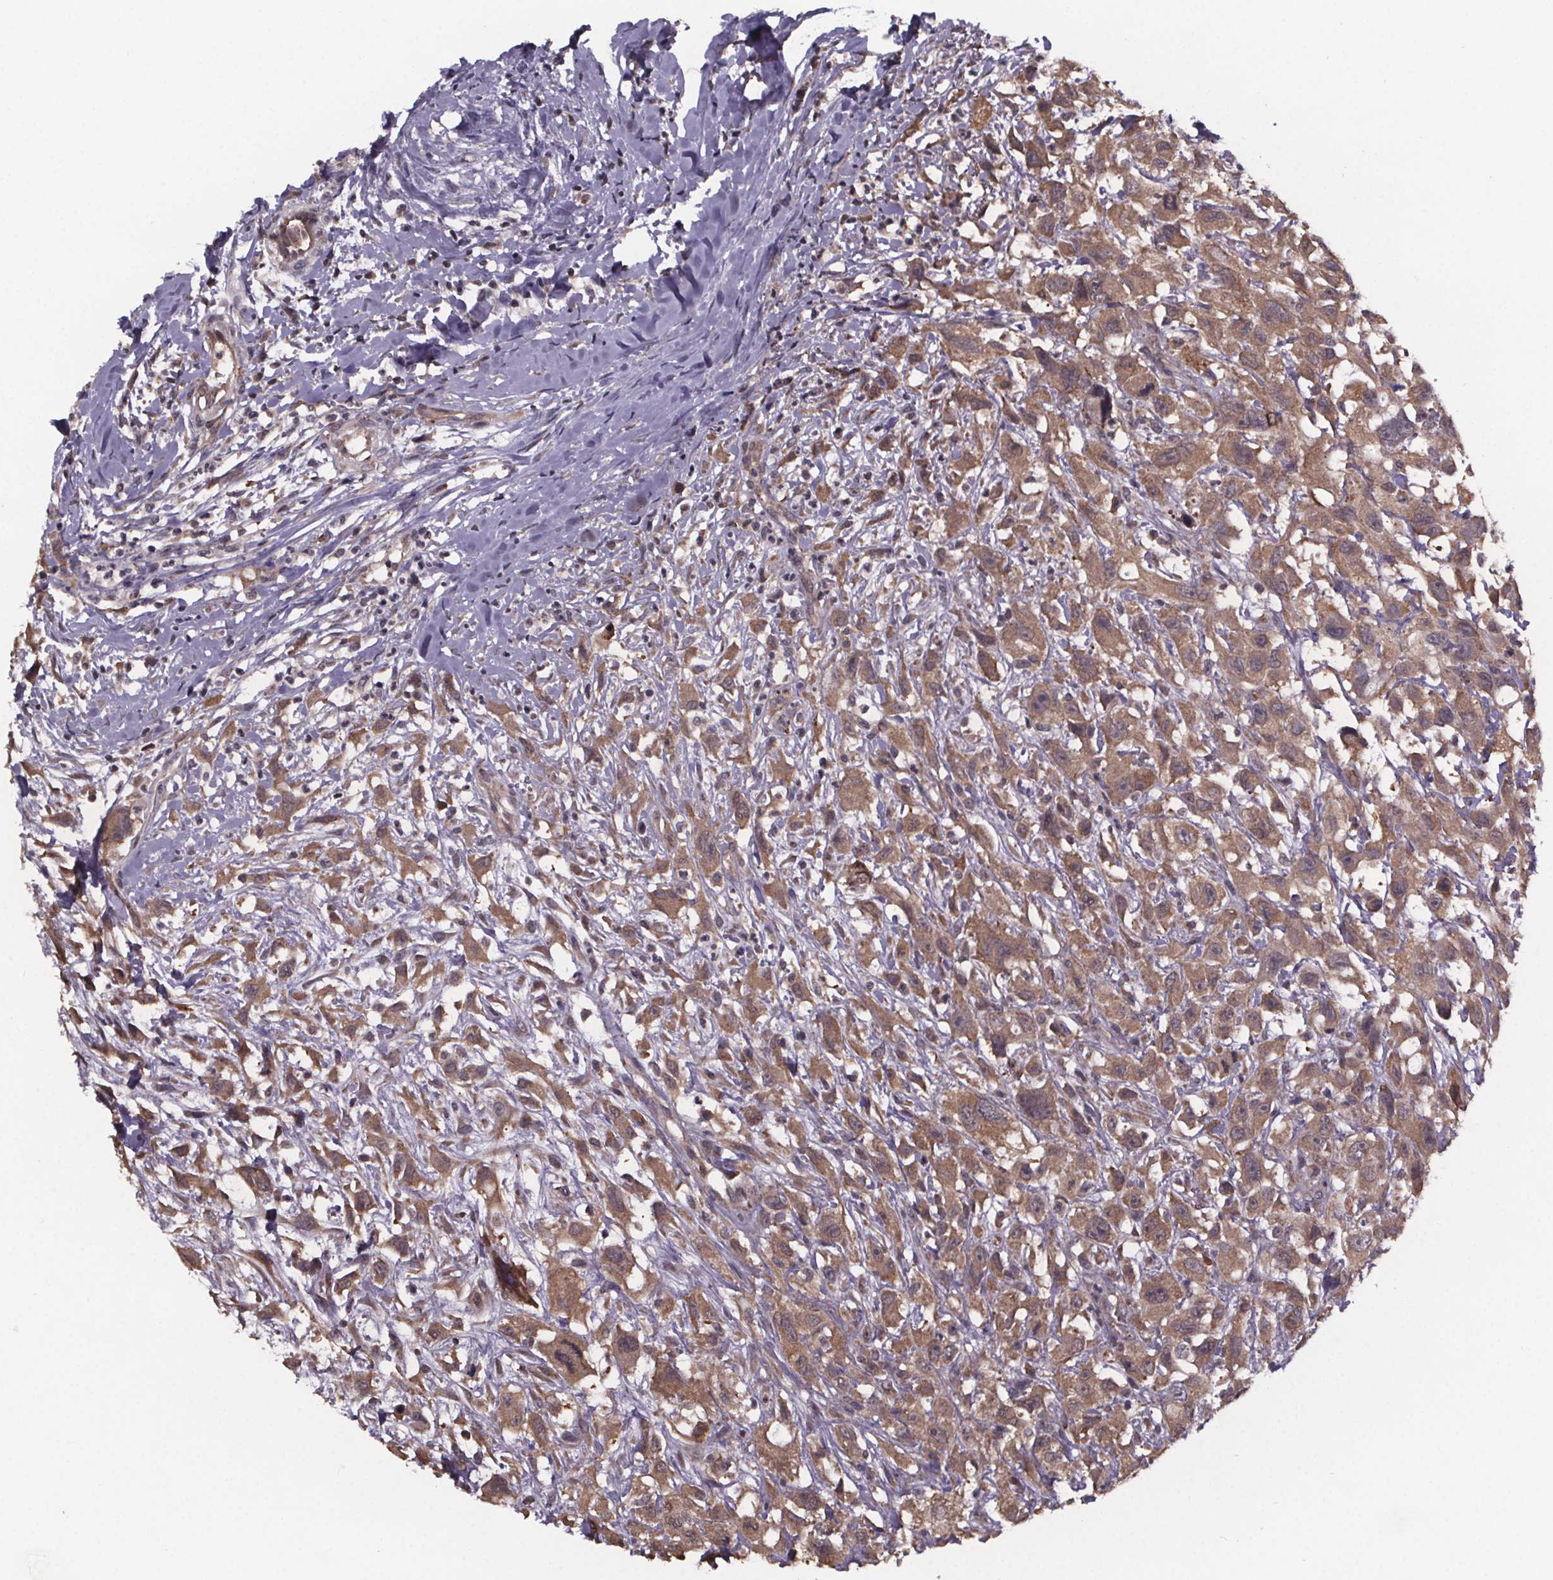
{"staining": {"intensity": "moderate", "quantity": ">75%", "location": "cytoplasmic/membranous"}, "tissue": "head and neck cancer", "cell_type": "Tumor cells", "image_type": "cancer", "snomed": [{"axis": "morphology", "description": "Squamous cell carcinoma, NOS"}, {"axis": "morphology", "description": "Squamous cell carcinoma, metastatic, NOS"}, {"axis": "topography", "description": "Oral tissue"}, {"axis": "topography", "description": "Head-Neck"}], "caption": "Approximately >75% of tumor cells in head and neck metastatic squamous cell carcinoma show moderate cytoplasmic/membranous protein expression as visualized by brown immunohistochemical staining.", "gene": "SAT1", "patient": {"sex": "female", "age": 85}}